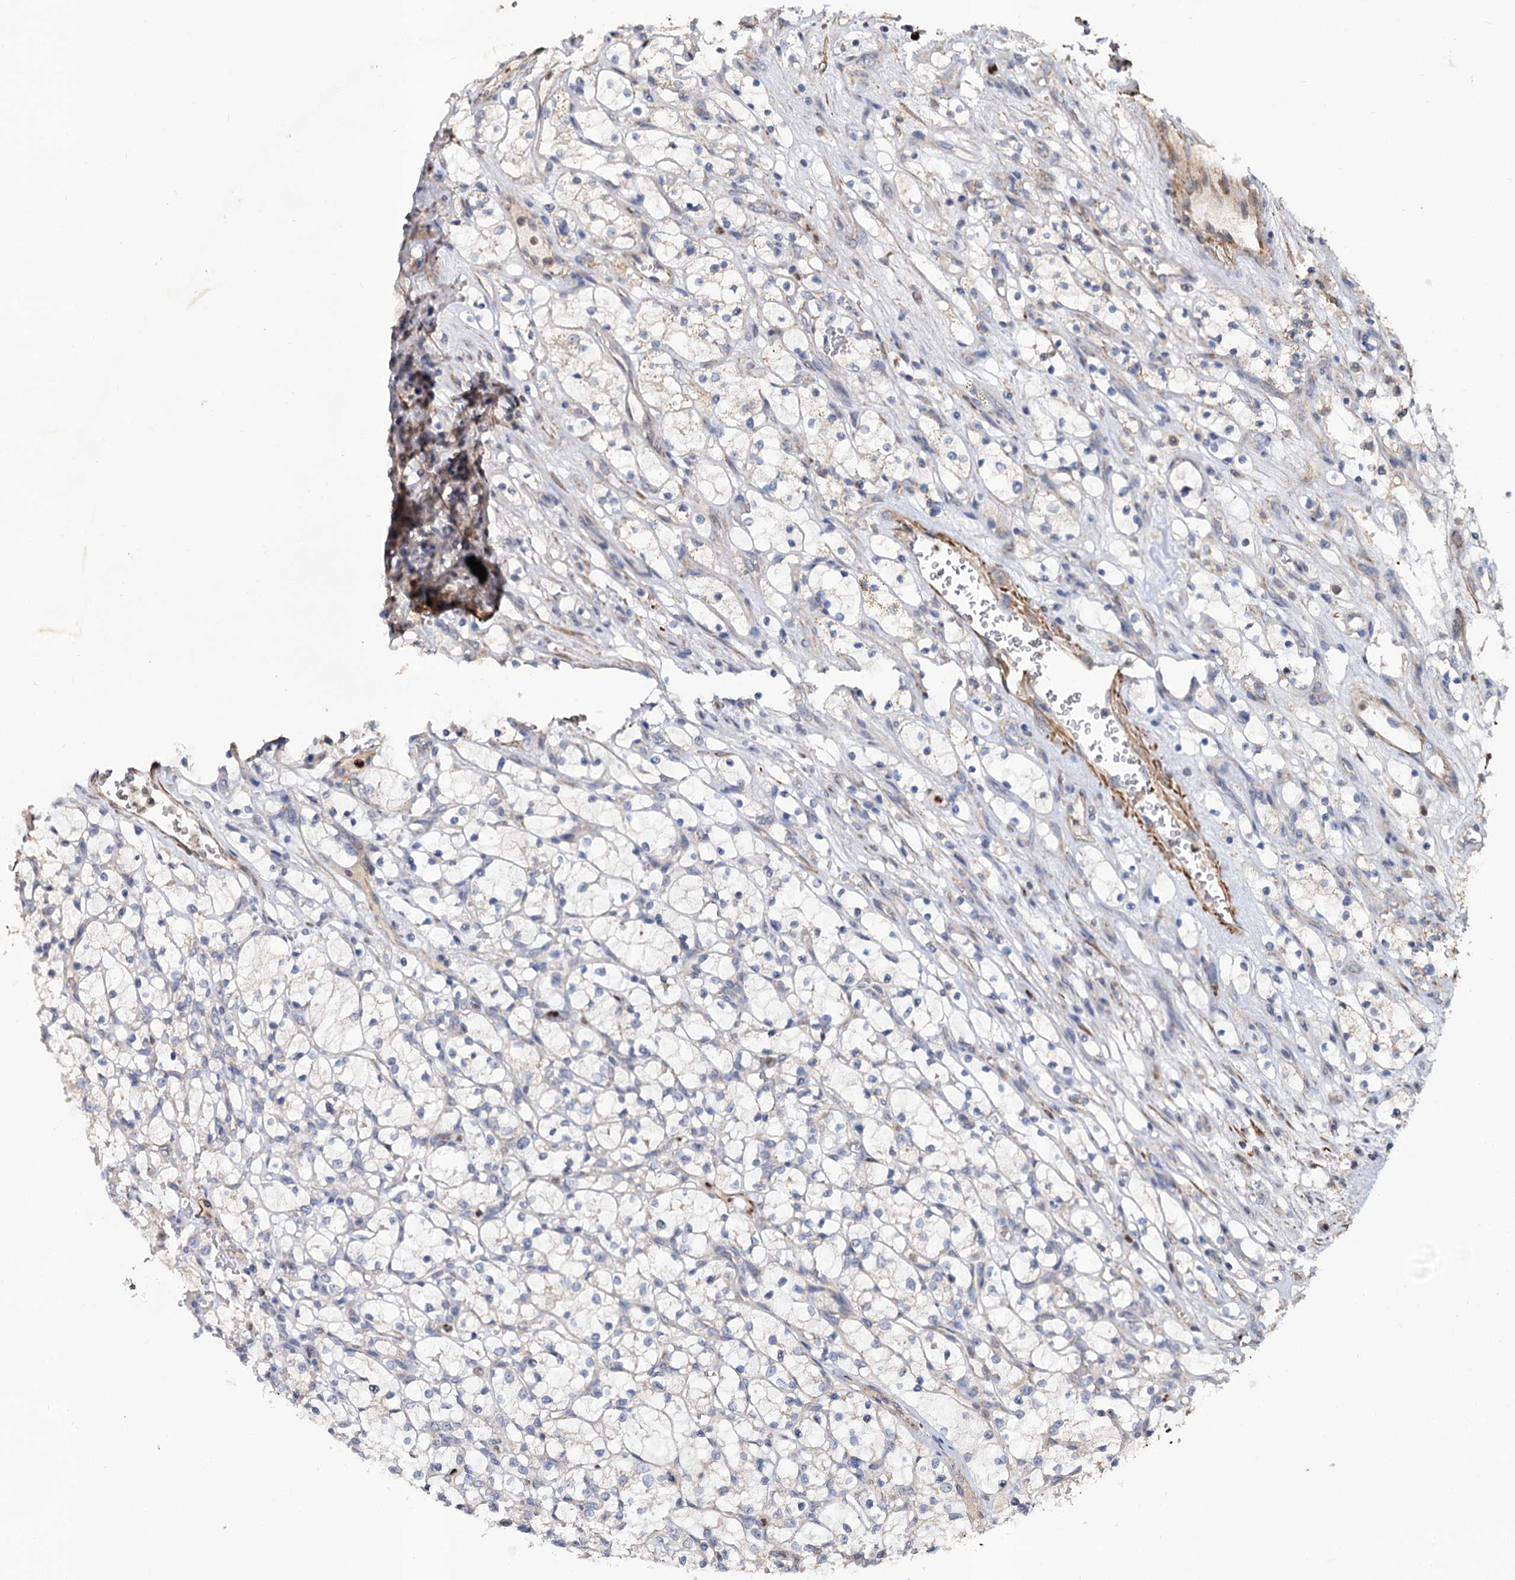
{"staining": {"intensity": "negative", "quantity": "none", "location": "none"}, "tissue": "renal cancer", "cell_type": "Tumor cells", "image_type": "cancer", "snomed": [{"axis": "morphology", "description": "Adenocarcinoma, NOS"}, {"axis": "topography", "description": "Kidney"}], "caption": "Immunohistochemistry (IHC) of human renal adenocarcinoma shows no staining in tumor cells.", "gene": "ALKBH7", "patient": {"sex": "female", "age": 69}}